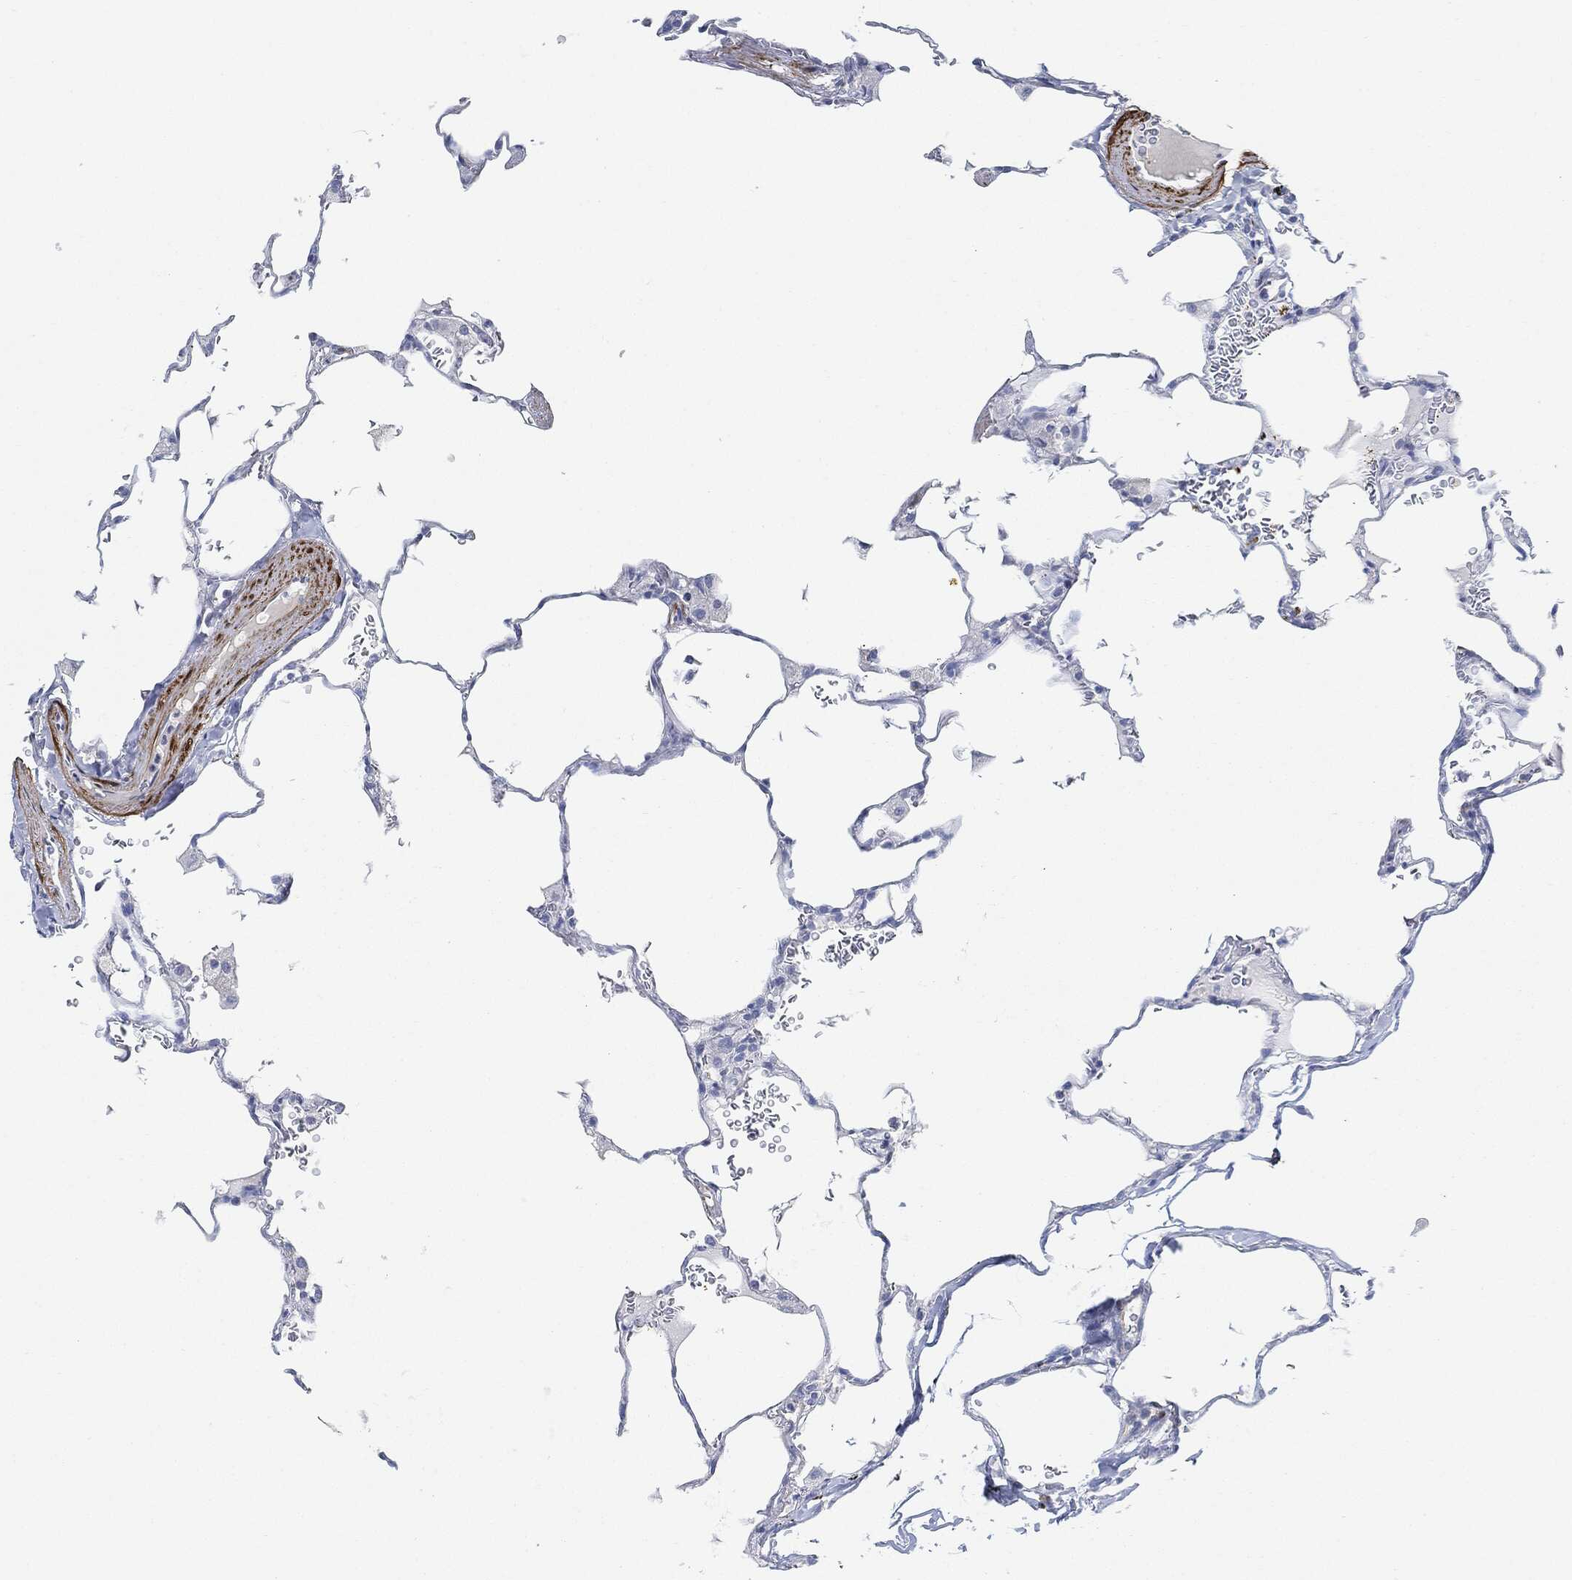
{"staining": {"intensity": "negative", "quantity": "none", "location": "none"}, "tissue": "lung", "cell_type": "Alveolar cells", "image_type": "normal", "snomed": [{"axis": "morphology", "description": "Normal tissue, NOS"}, {"axis": "morphology", "description": "Adenocarcinoma, metastatic, NOS"}, {"axis": "topography", "description": "Lung"}], "caption": "Lung stained for a protein using IHC reveals no staining alveolar cells.", "gene": "TAGLN", "patient": {"sex": "male", "age": 45}}